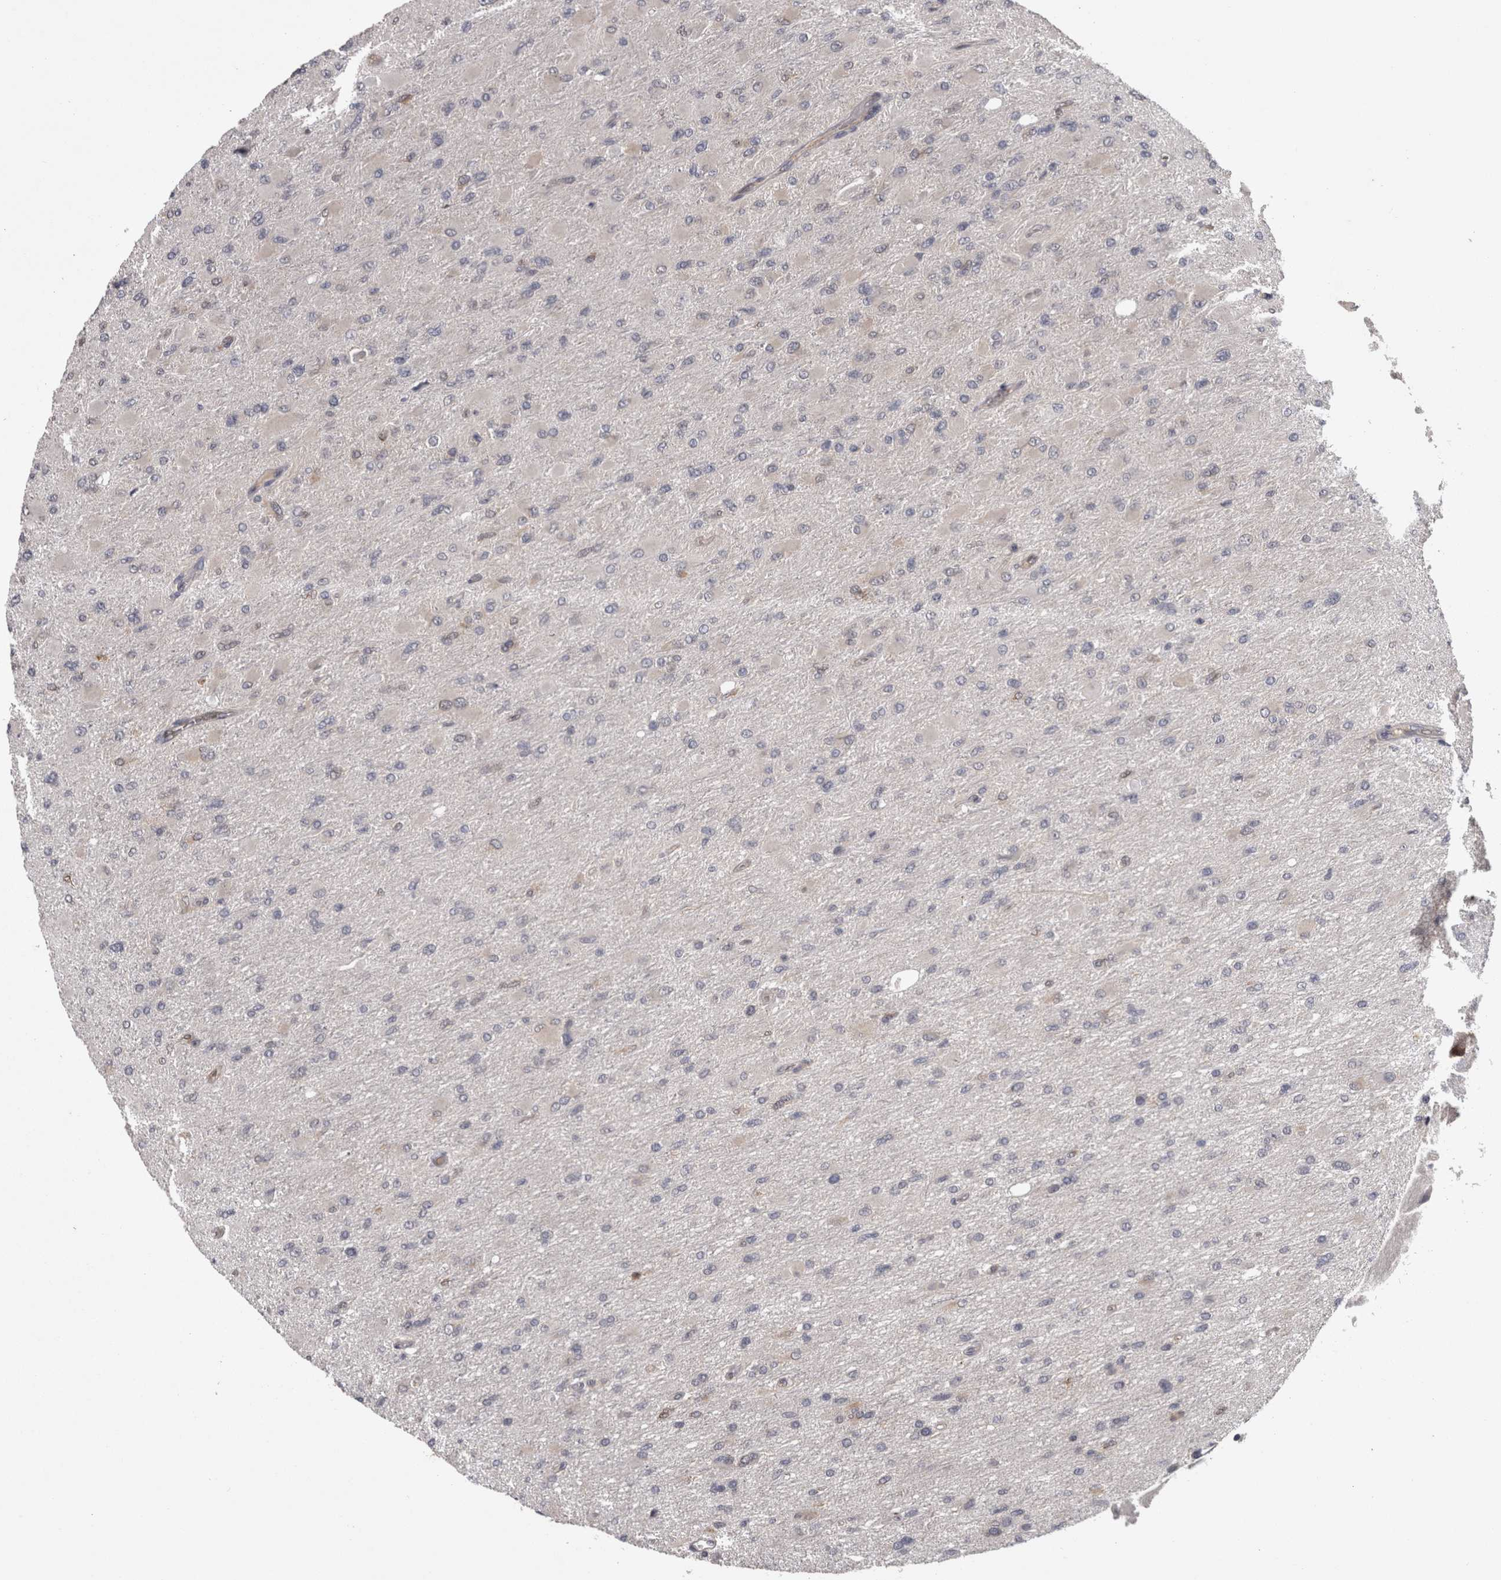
{"staining": {"intensity": "negative", "quantity": "none", "location": "none"}, "tissue": "glioma", "cell_type": "Tumor cells", "image_type": "cancer", "snomed": [{"axis": "morphology", "description": "Glioma, malignant, High grade"}, {"axis": "topography", "description": "Cerebral cortex"}], "caption": "There is no significant staining in tumor cells of malignant high-grade glioma.", "gene": "PON3", "patient": {"sex": "female", "age": 36}}